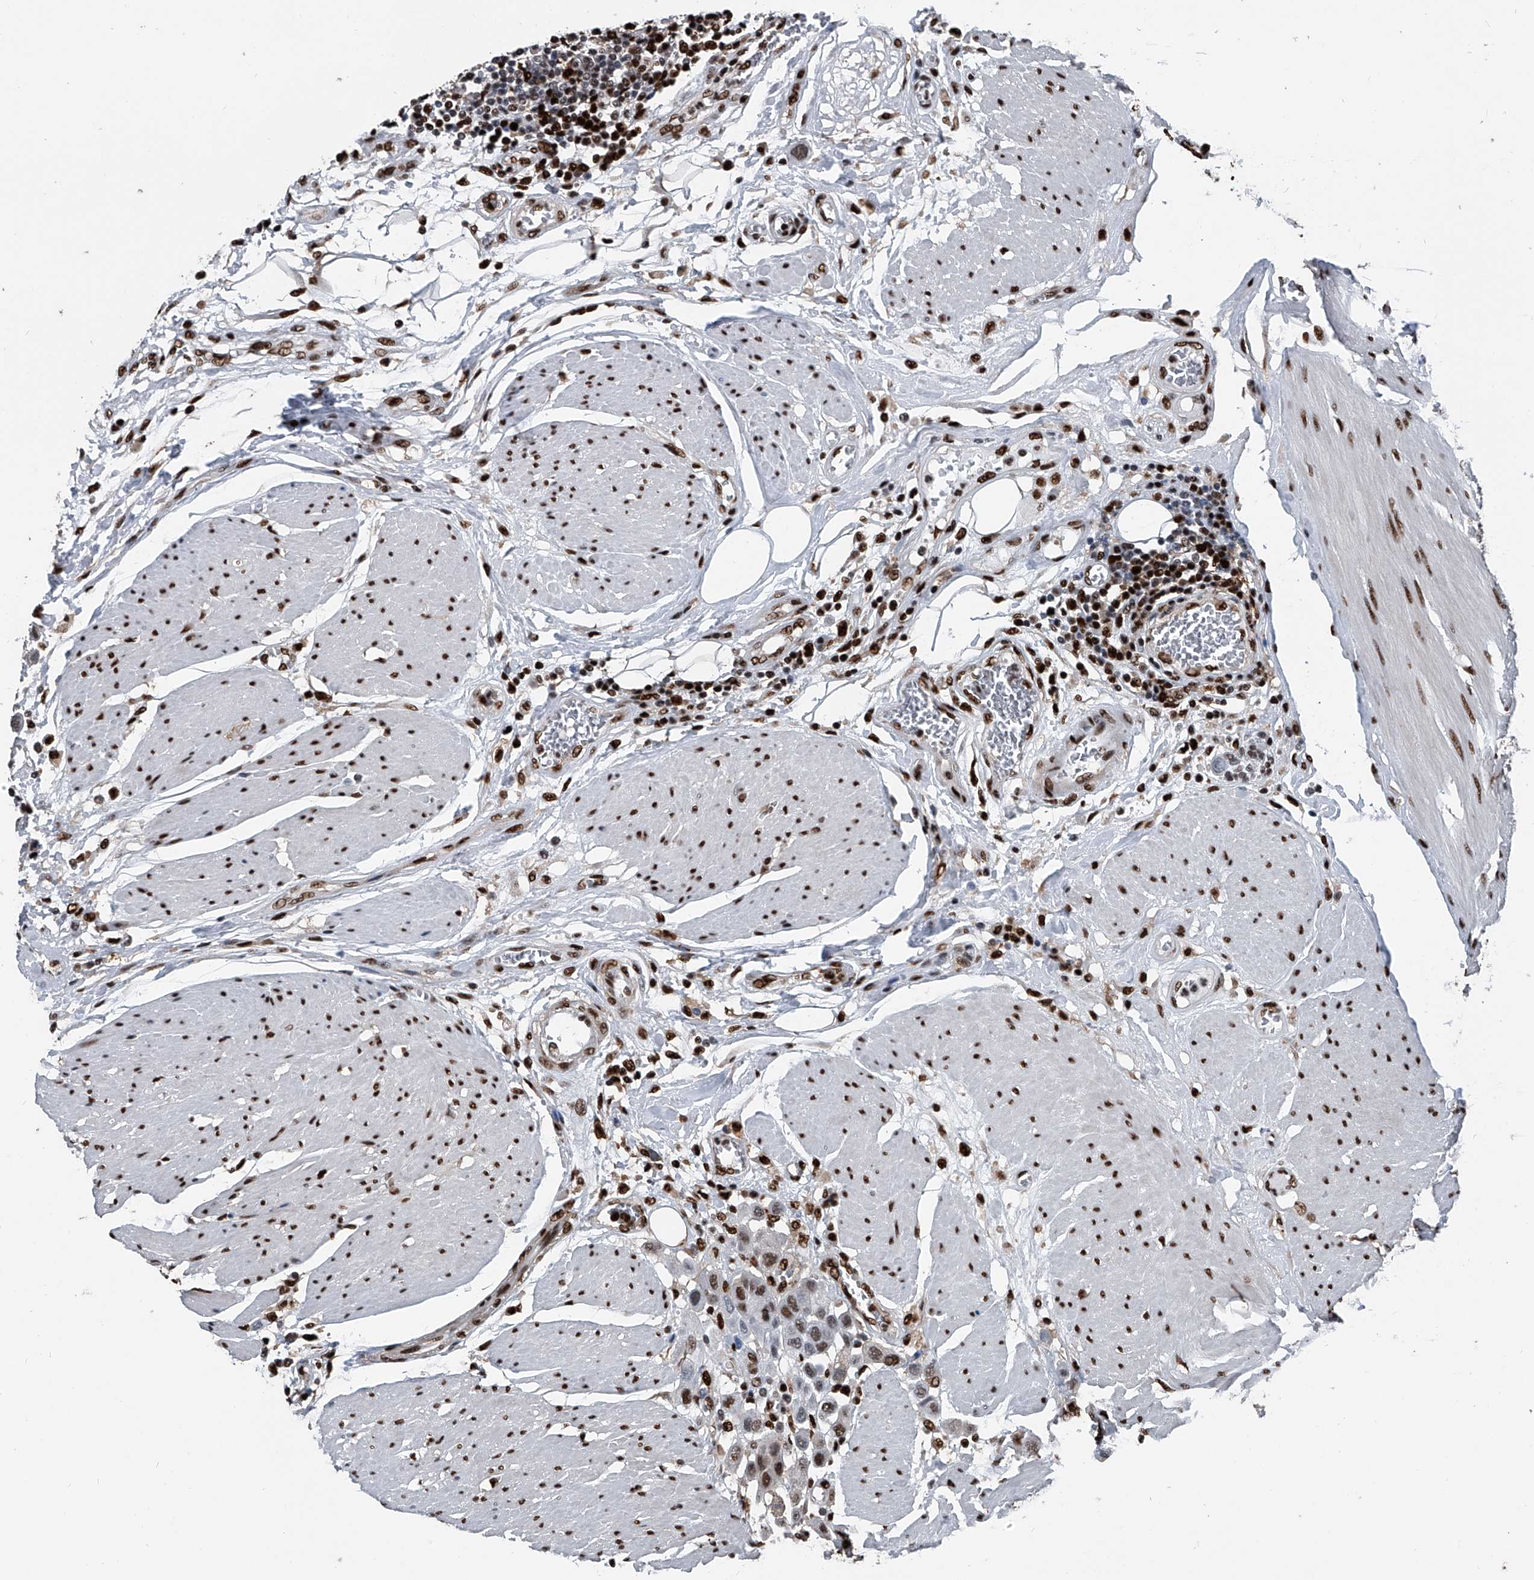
{"staining": {"intensity": "moderate", "quantity": "<25%", "location": "nuclear"}, "tissue": "urothelial cancer", "cell_type": "Tumor cells", "image_type": "cancer", "snomed": [{"axis": "morphology", "description": "Urothelial carcinoma, High grade"}, {"axis": "topography", "description": "Urinary bladder"}], "caption": "Urothelial carcinoma (high-grade) tissue reveals moderate nuclear staining in approximately <25% of tumor cells", "gene": "FKBP5", "patient": {"sex": "male", "age": 50}}